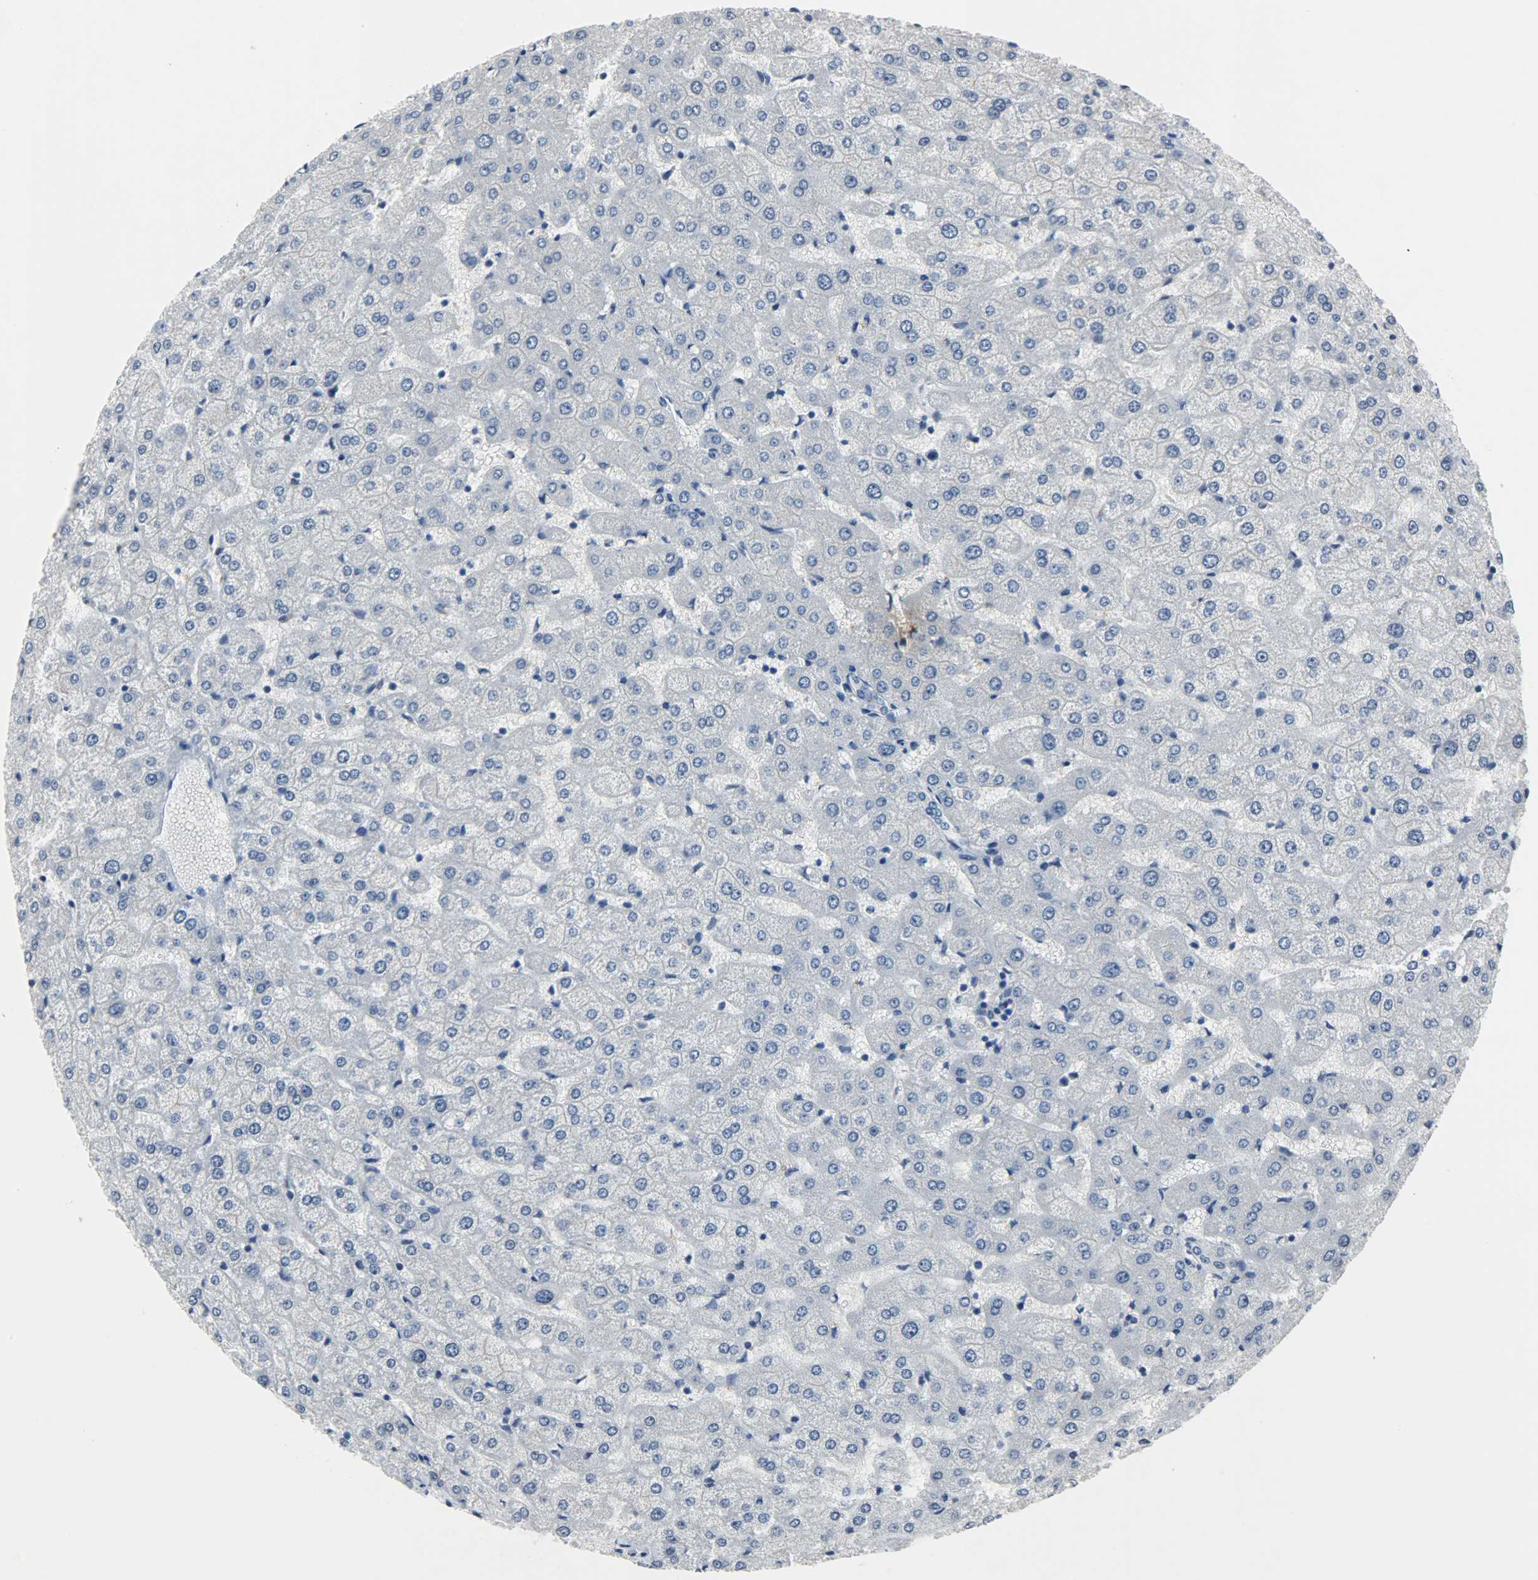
{"staining": {"intensity": "negative", "quantity": "none", "location": "none"}, "tissue": "liver", "cell_type": "Cholangiocytes", "image_type": "normal", "snomed": [{"axis": "morphology", "description": "Normal tissue, NOS"}, {"axis": "morphology", "description": "Fibrosis, NOS"}, {"axis": "topography", "description": "Liver"}], "caption": "A high-resolution micrograph shows IHC staining of benign liver, which reveals no significant staining in cholangiocytes.", "gene": "PPARG", "patient": {"sex": "female", "age": 29}}